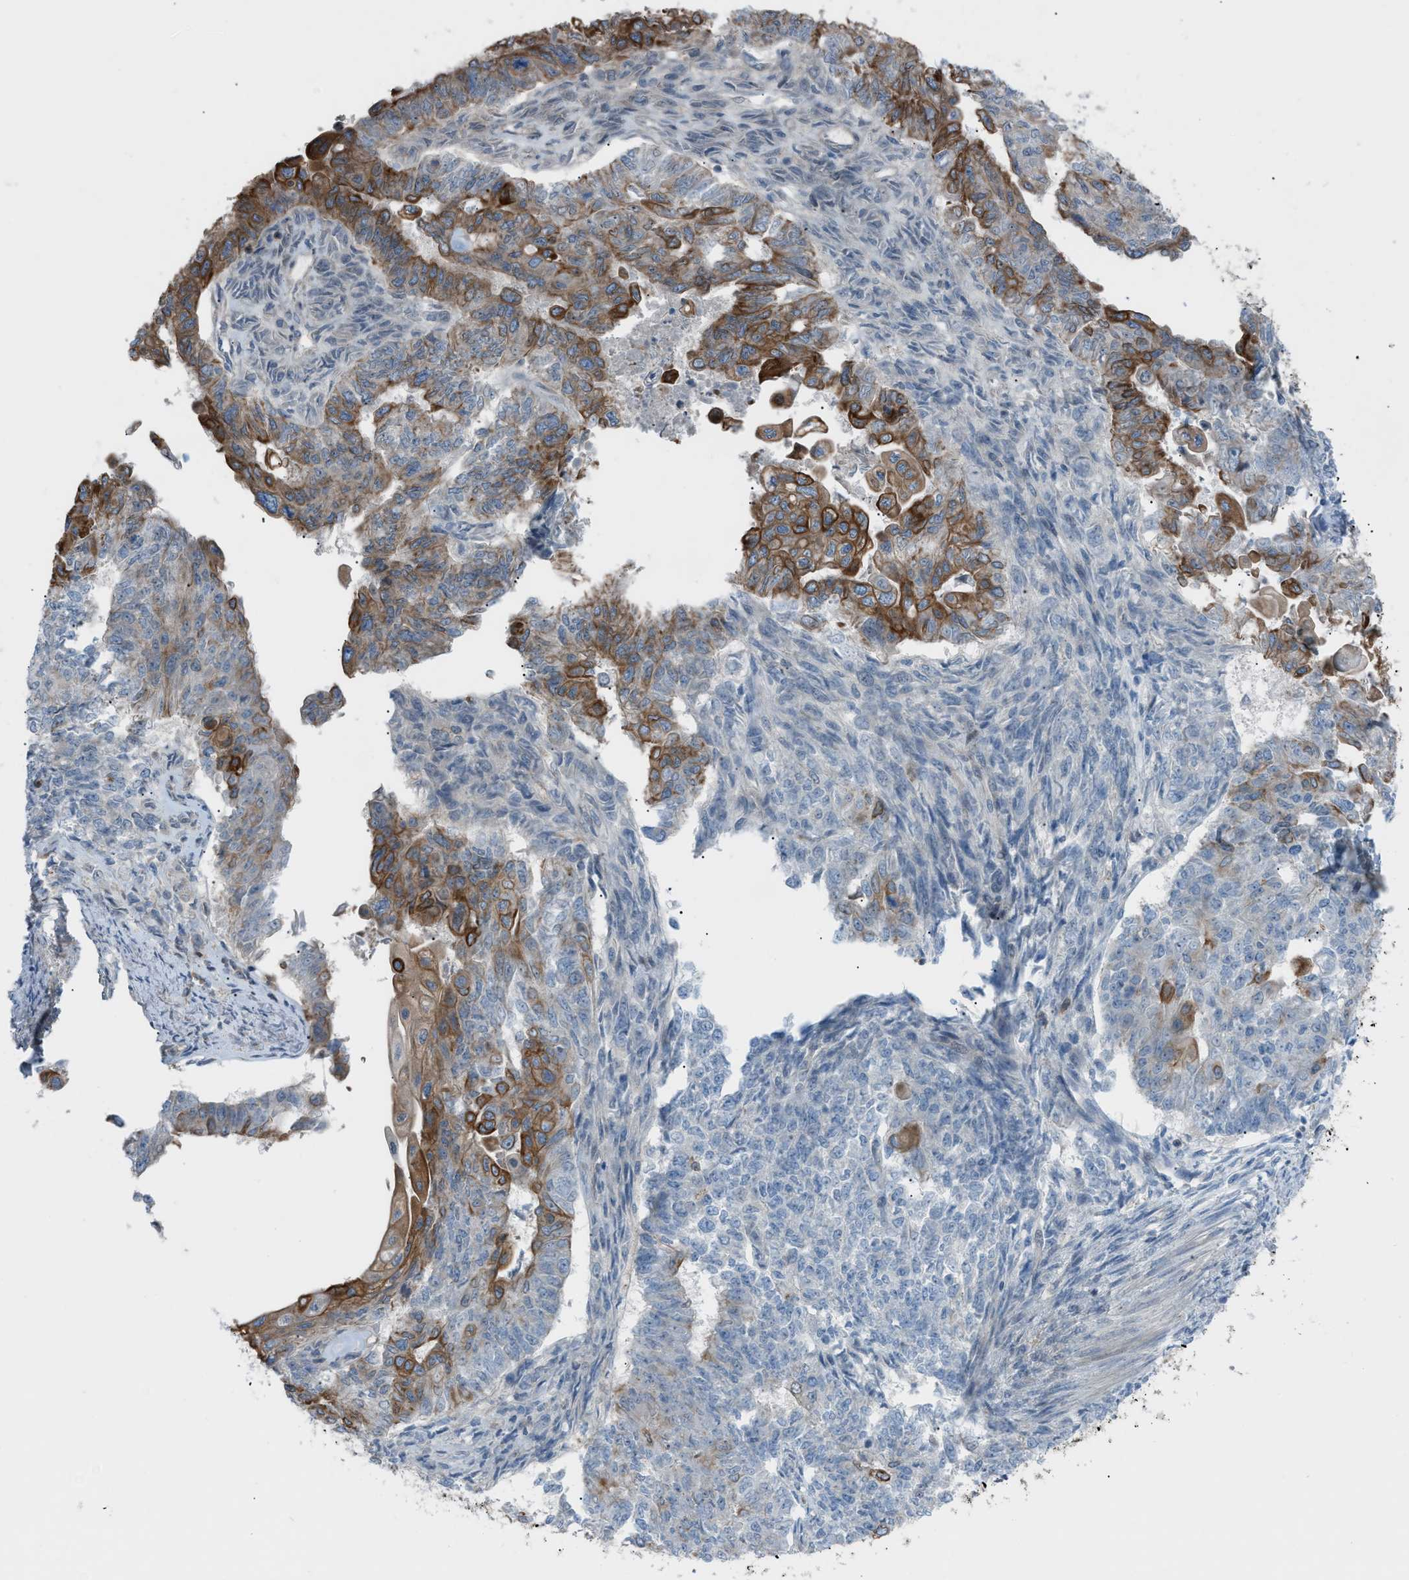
{"staining": {"intensity": "moderate", "quantity": "25%-75%", "location": "cytoplasmic/membranous"}, "tissue": "endometrial cancer", "cell_type": "Tumor cells", "image_type": "cancer", "snomed": [{"axis": "morphology", "description": "Adenocarcinoma, NOS"}, {"axis": "topography", "description": "Endometrium"}], "caption": "Protein staining shows moderate cytoplasmic/membranous positivity in approximately 25%-75% of tumor cells in endometrial cancer (adenocarcinoma). Nuclei are stained in blue.", "gene": "DYRK1A", "patient": {"sex": "female", "age": 32}}